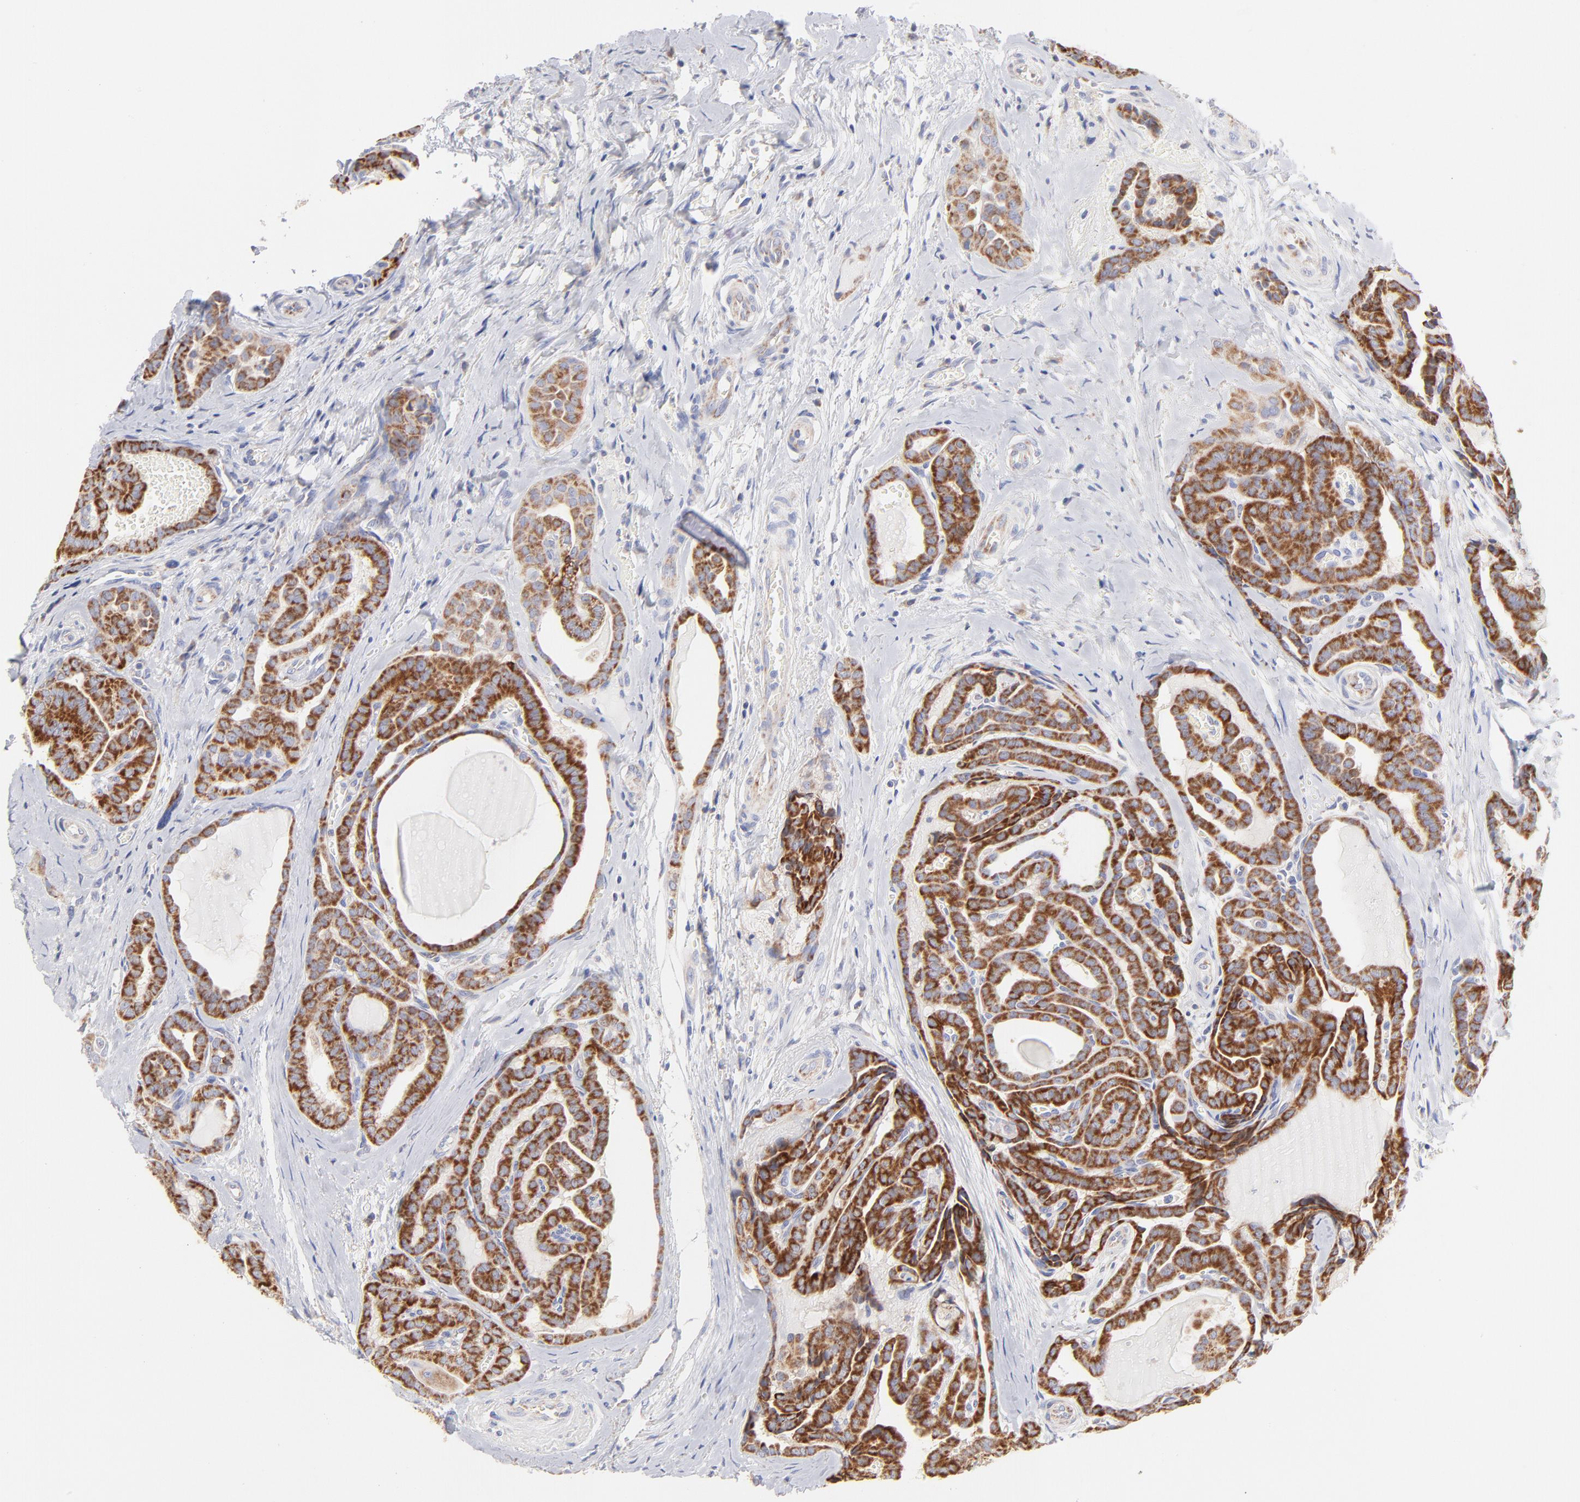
{"staining": {"intensity": "strong", "quantity": ">75%", "location": "cytoplasmic/membranous"}, "tissue": "thyroid cancer", "cell_type": "Tumor cells", "image_type": "cancer", "snomed": [{"axis": "morphology", "description": "Carcinoma, NOS"}, {"axis": "topography", "description": "Thyroid gland"}], "caption": "Strong cytoplasmic/membranous staining for a protein is seen in approximately >75% of tumor cells of thyroid cancer (carcinoma) using immunohistochemistry.", "gene": "TIMM8A", "patient": {"sex": "female", "age": 91}}